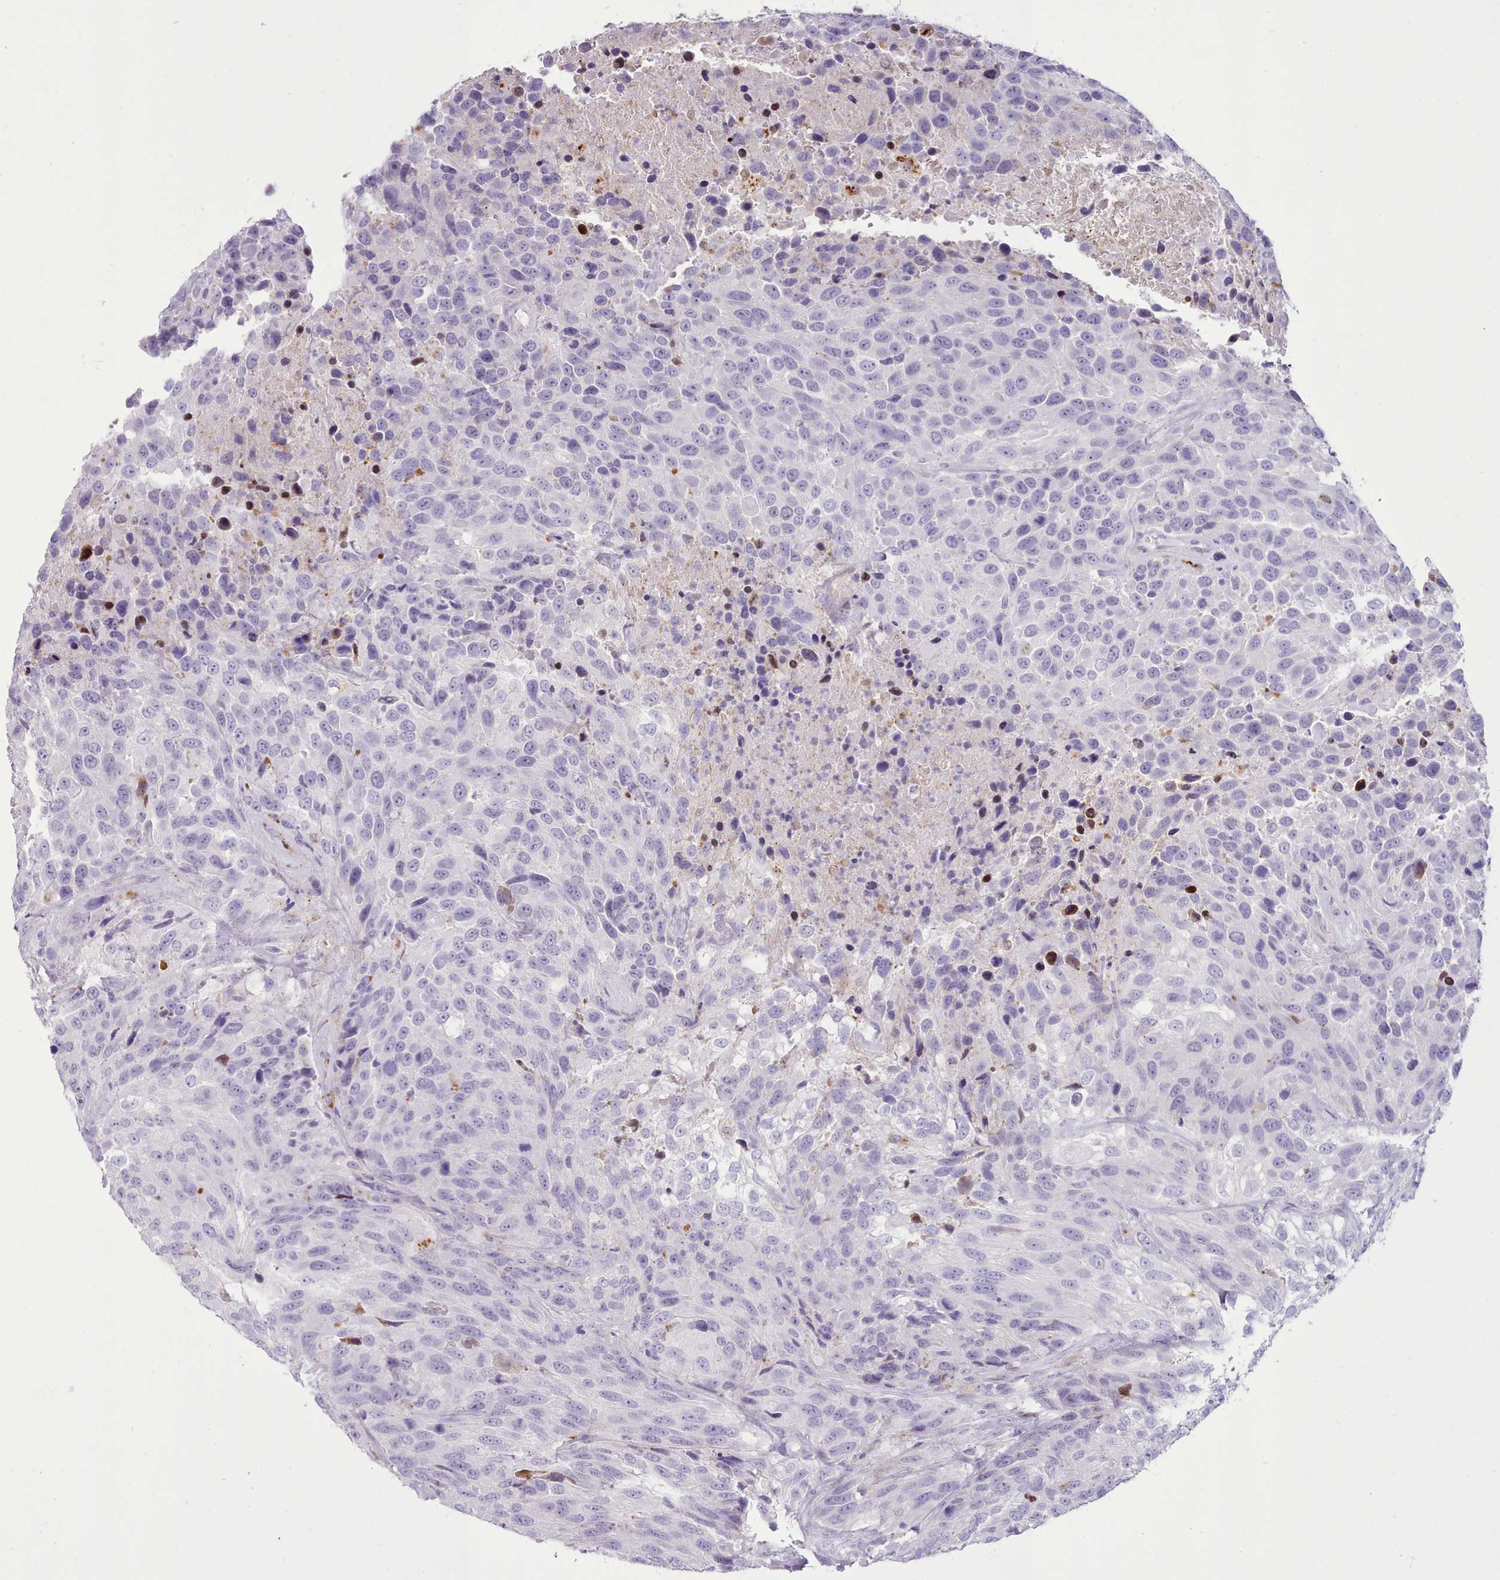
{"staining": {"intensity": "negative", "quantity": "none", "location": "none"}, "tissue": "urothelial cancer", "cell_type": "Tumor cells", "image_type": "cancer", "snomed": [{"axis": "morphology", "description": "Urothelial carcinoma, High grade"}, {"axis": "topography", "description": "Urinary bladder"}], "caption": "IHC micrograph of urothelial carcinoma (high-grade) stained for a protein (brown), which displays no expression in tumor cells.", "gene": "SRD5A1", "patient": {"sex": "female", "age": 70}}